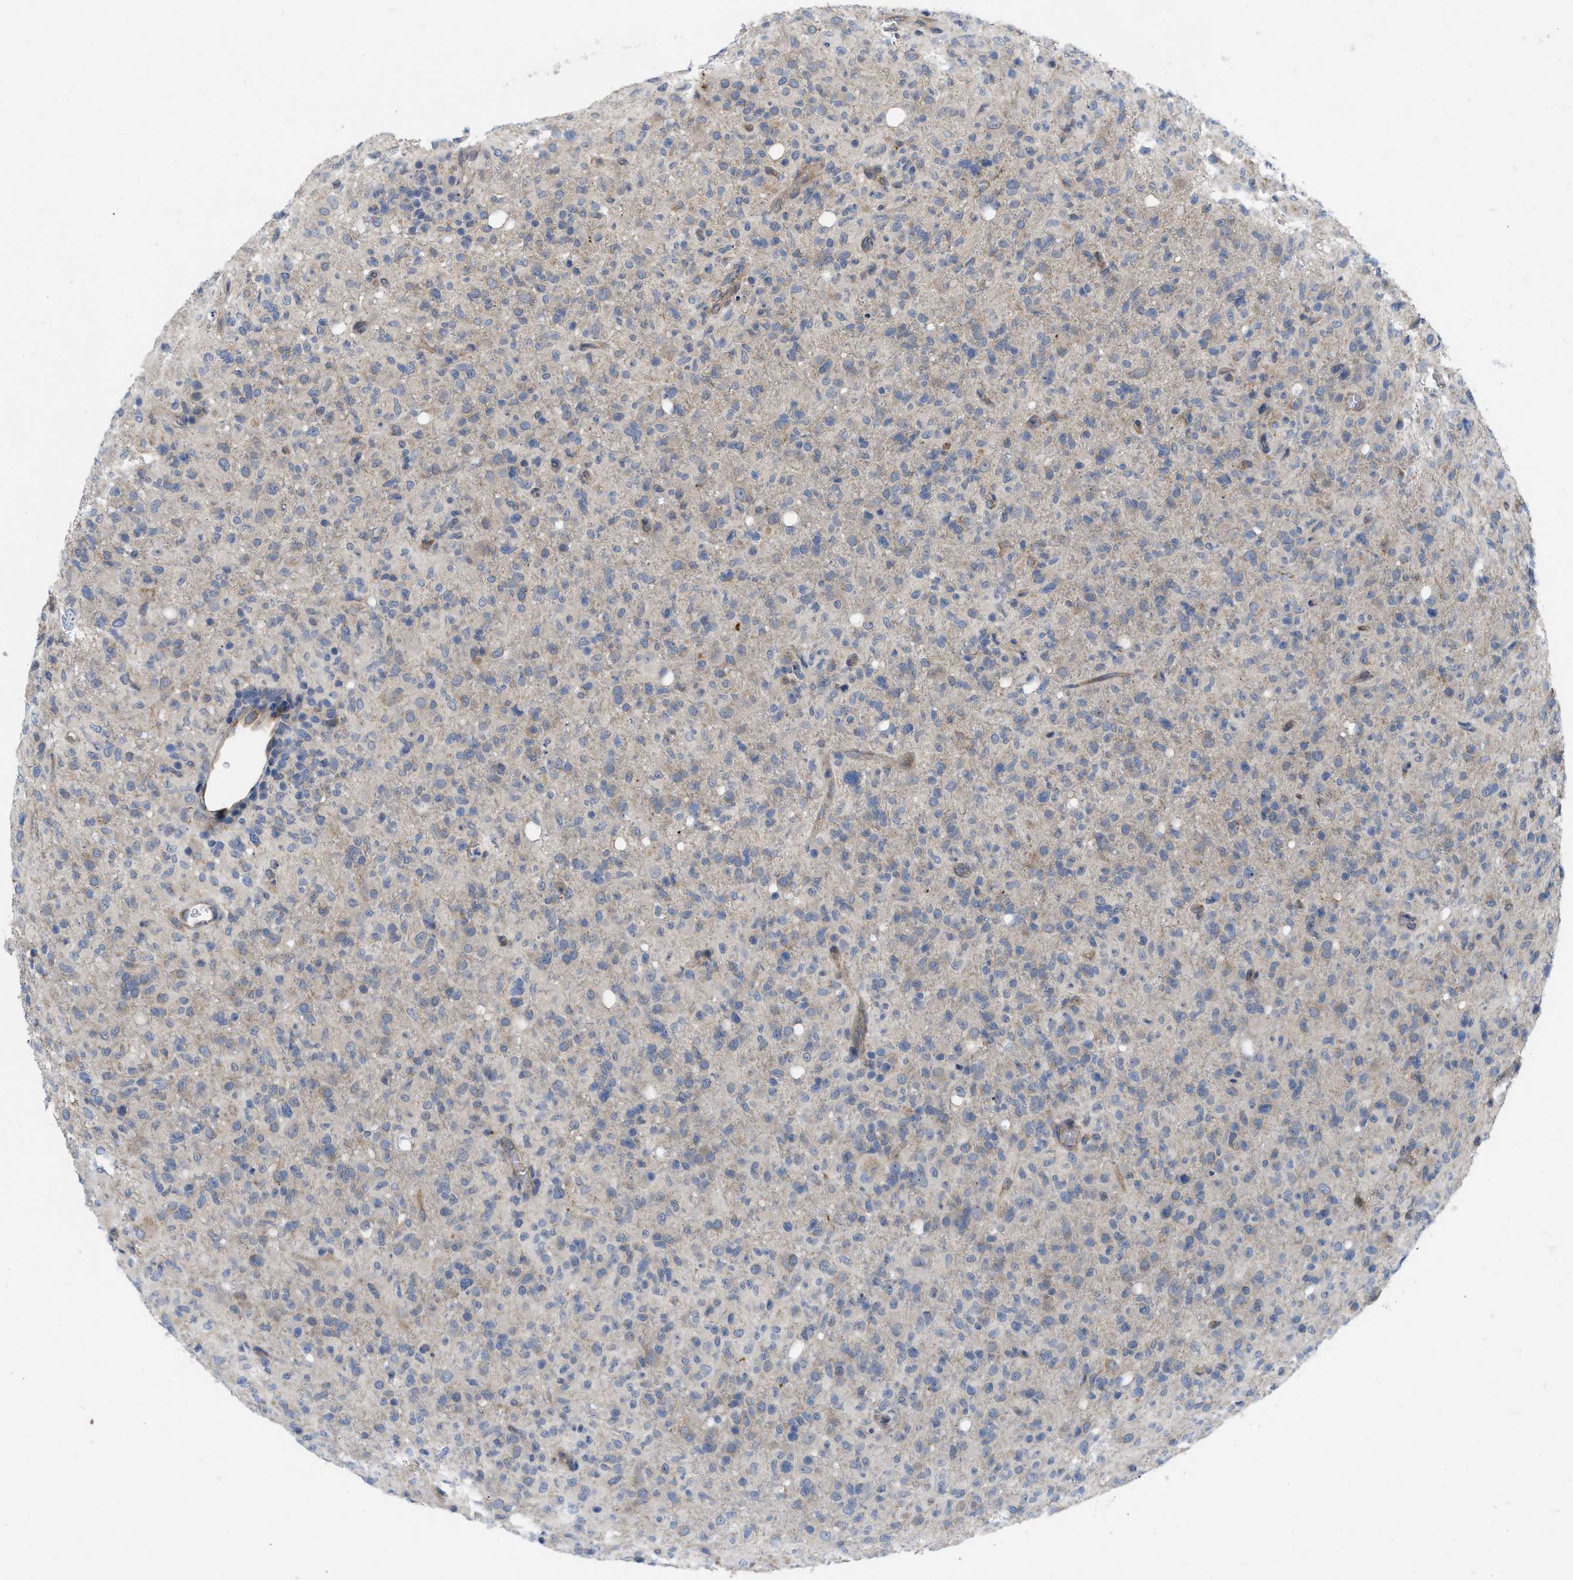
{"staining": {"intensity": "weak", "quantity": "<25%", "location": "cytoplasmic/membranous"}, "tissue": "glioma", "cell_type": "Tumor cells", "image_type": "cancer", "snomed": [{"axis": "morphology", "description": "Glioma, malignant, High grade"}, {"axis": "topography", "description": "Brain"}], "caption": "Human glioma stained for a protein using immunohistochemistry exhibits no staining in tumor cells.", "gene": "EOGT", "patient": {"sex": "female", "age": 57}}